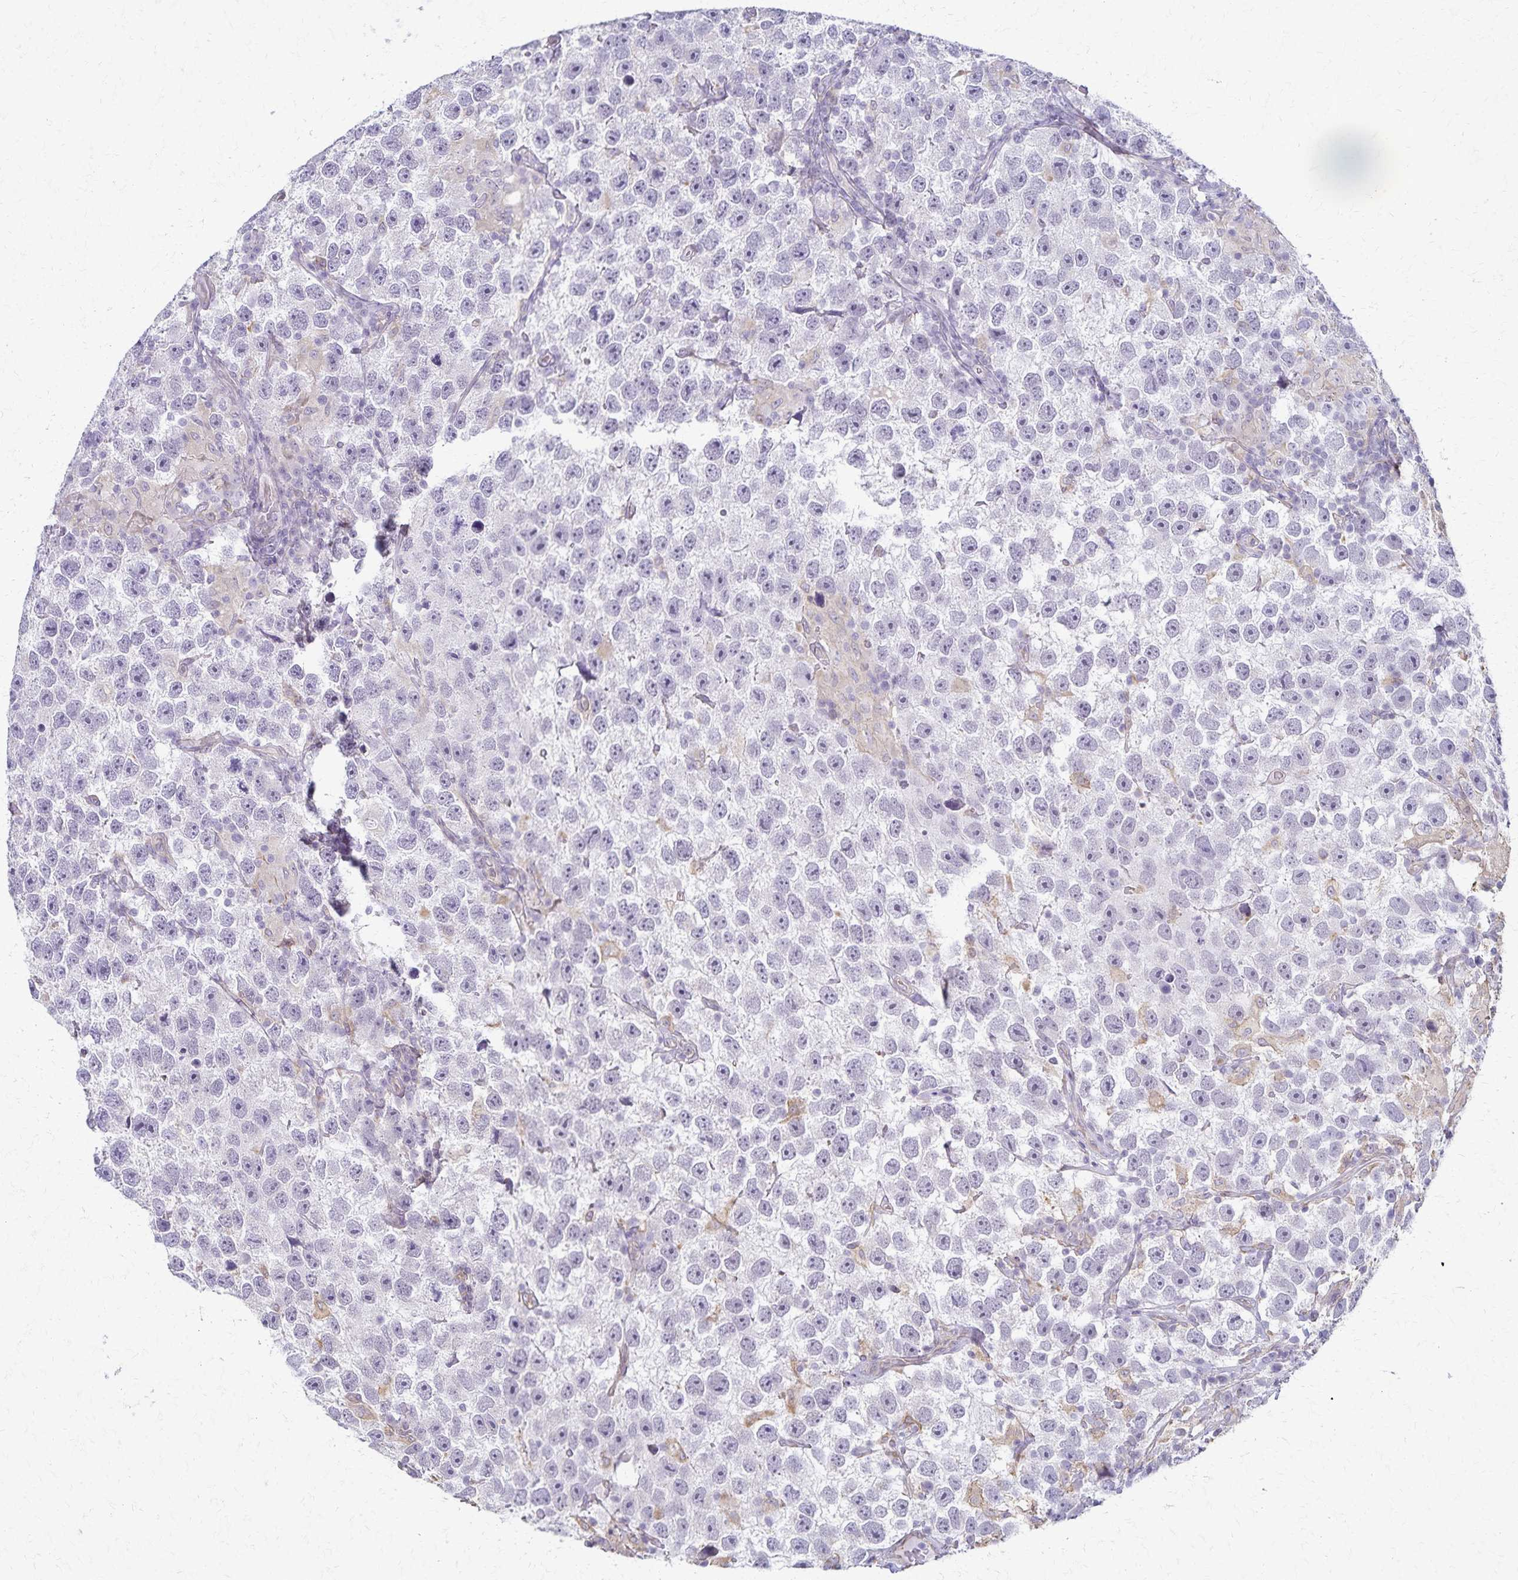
{"staining": {"intensity": "negative", "quantity": "none", "location": "none"}, "tissue": "testis cancer", "cell_type": "Tumor cells", "image_type": "cancer", "snomed": [{"axis": "morphology", "description": "Seminoma, NOS"}, {"axis": "topography", "description": "Testis"}], "caption": "Seminoma (testis) was stained to show a protein in brown. There is no significant expression in tumor cells. The staining is performed using DAB brown chromogen with nuclei counter-stained in using hematoxylin.", "gene": "KISS1", "patient": {"sex": "male", "age": 26}}